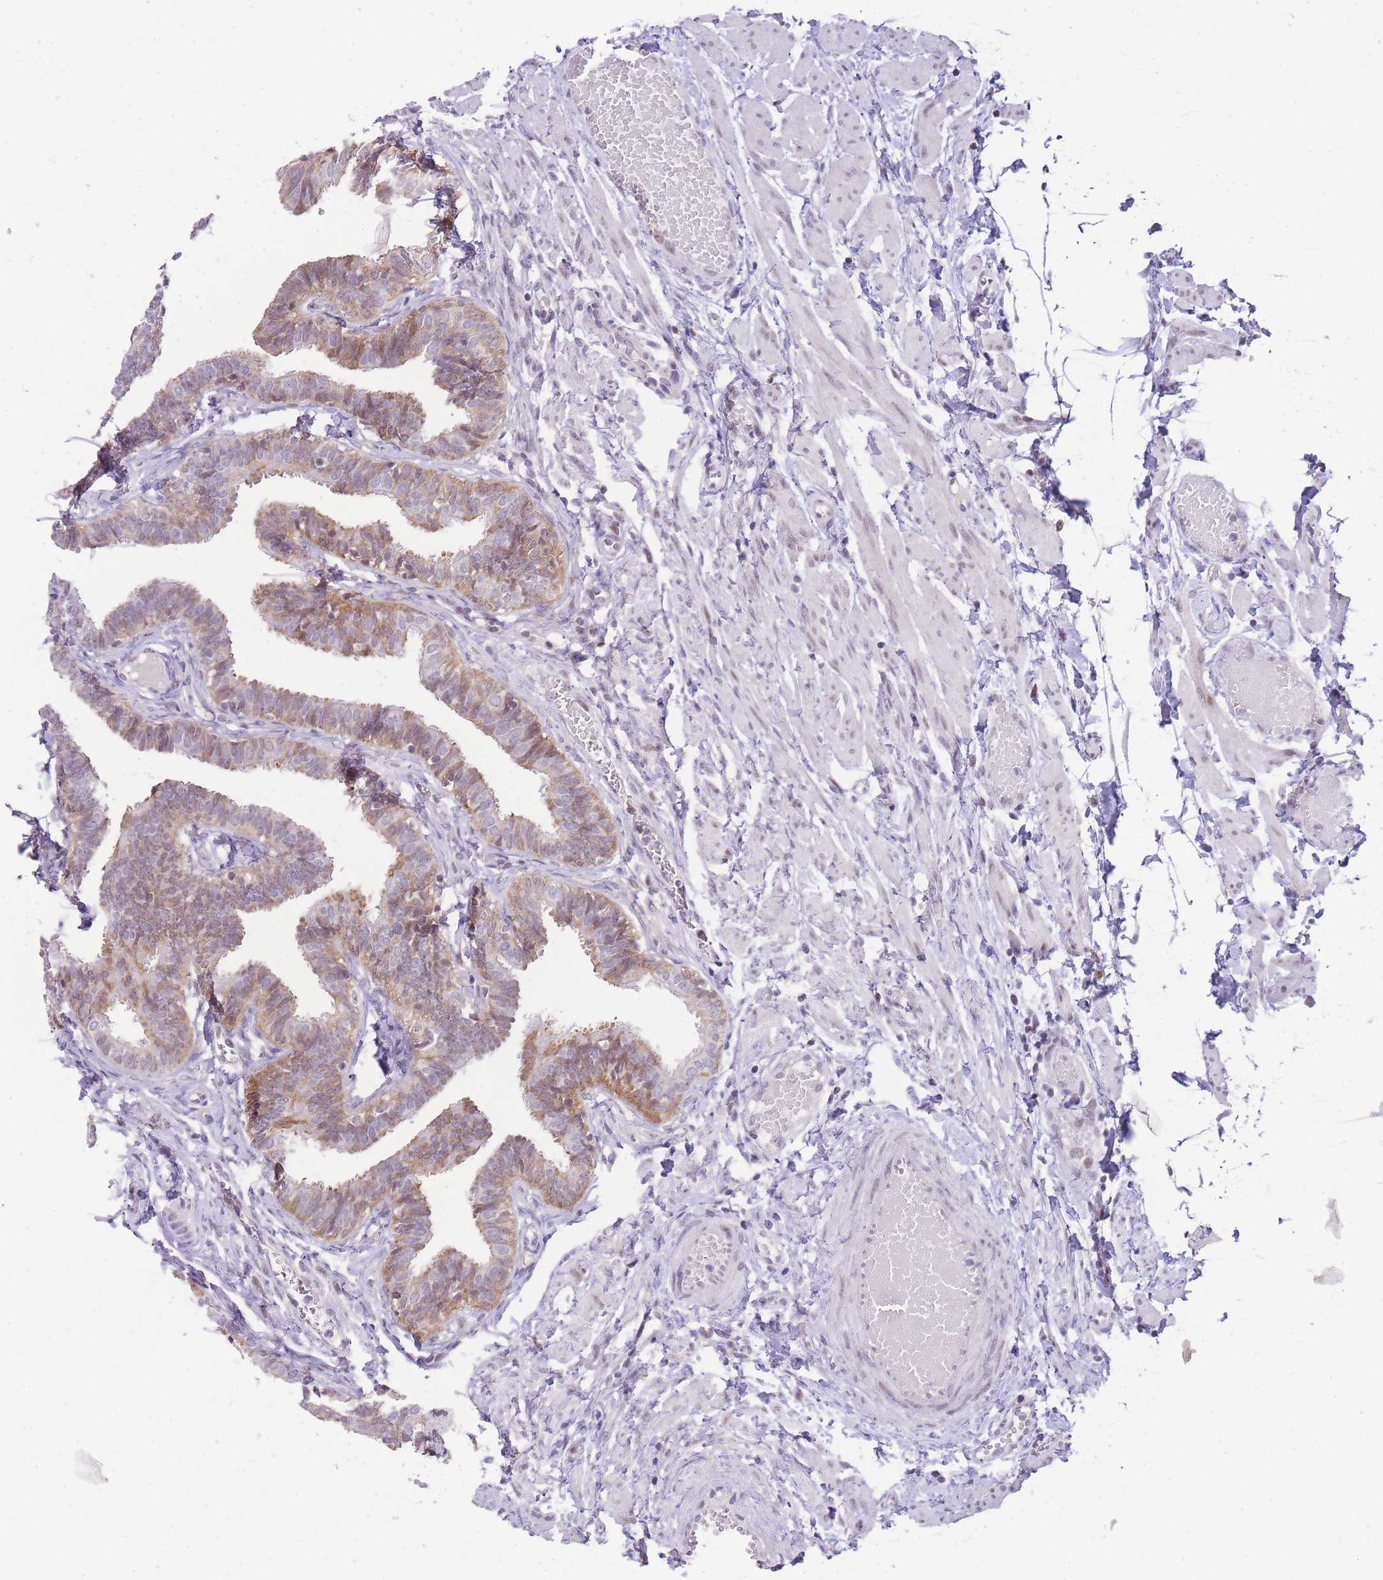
{"staining": {"intensity": "moderate", "quantity": "25%-75%", "location": "cytoplasmic/membranous"}, "tissue": "fallopian tube", "cell_type": "Glandular cells", "image_type": "normal", "snomed": [{"axis": "morphology", "description": "Normal tissue, NOS"}, {"axis": "topography", "description": "Fallopian tube"}, {"axis": "topography", "description": "Ovary"}], "caption": "There is medium levels of moderate cytoplasmic/membranous positivity in glandular cells of unremarkable fallopian tube, as demonstrated by immunohistochemical staining (brown color).", "gene": "STK39", "patient": {"sex": "female", "age": 23}}